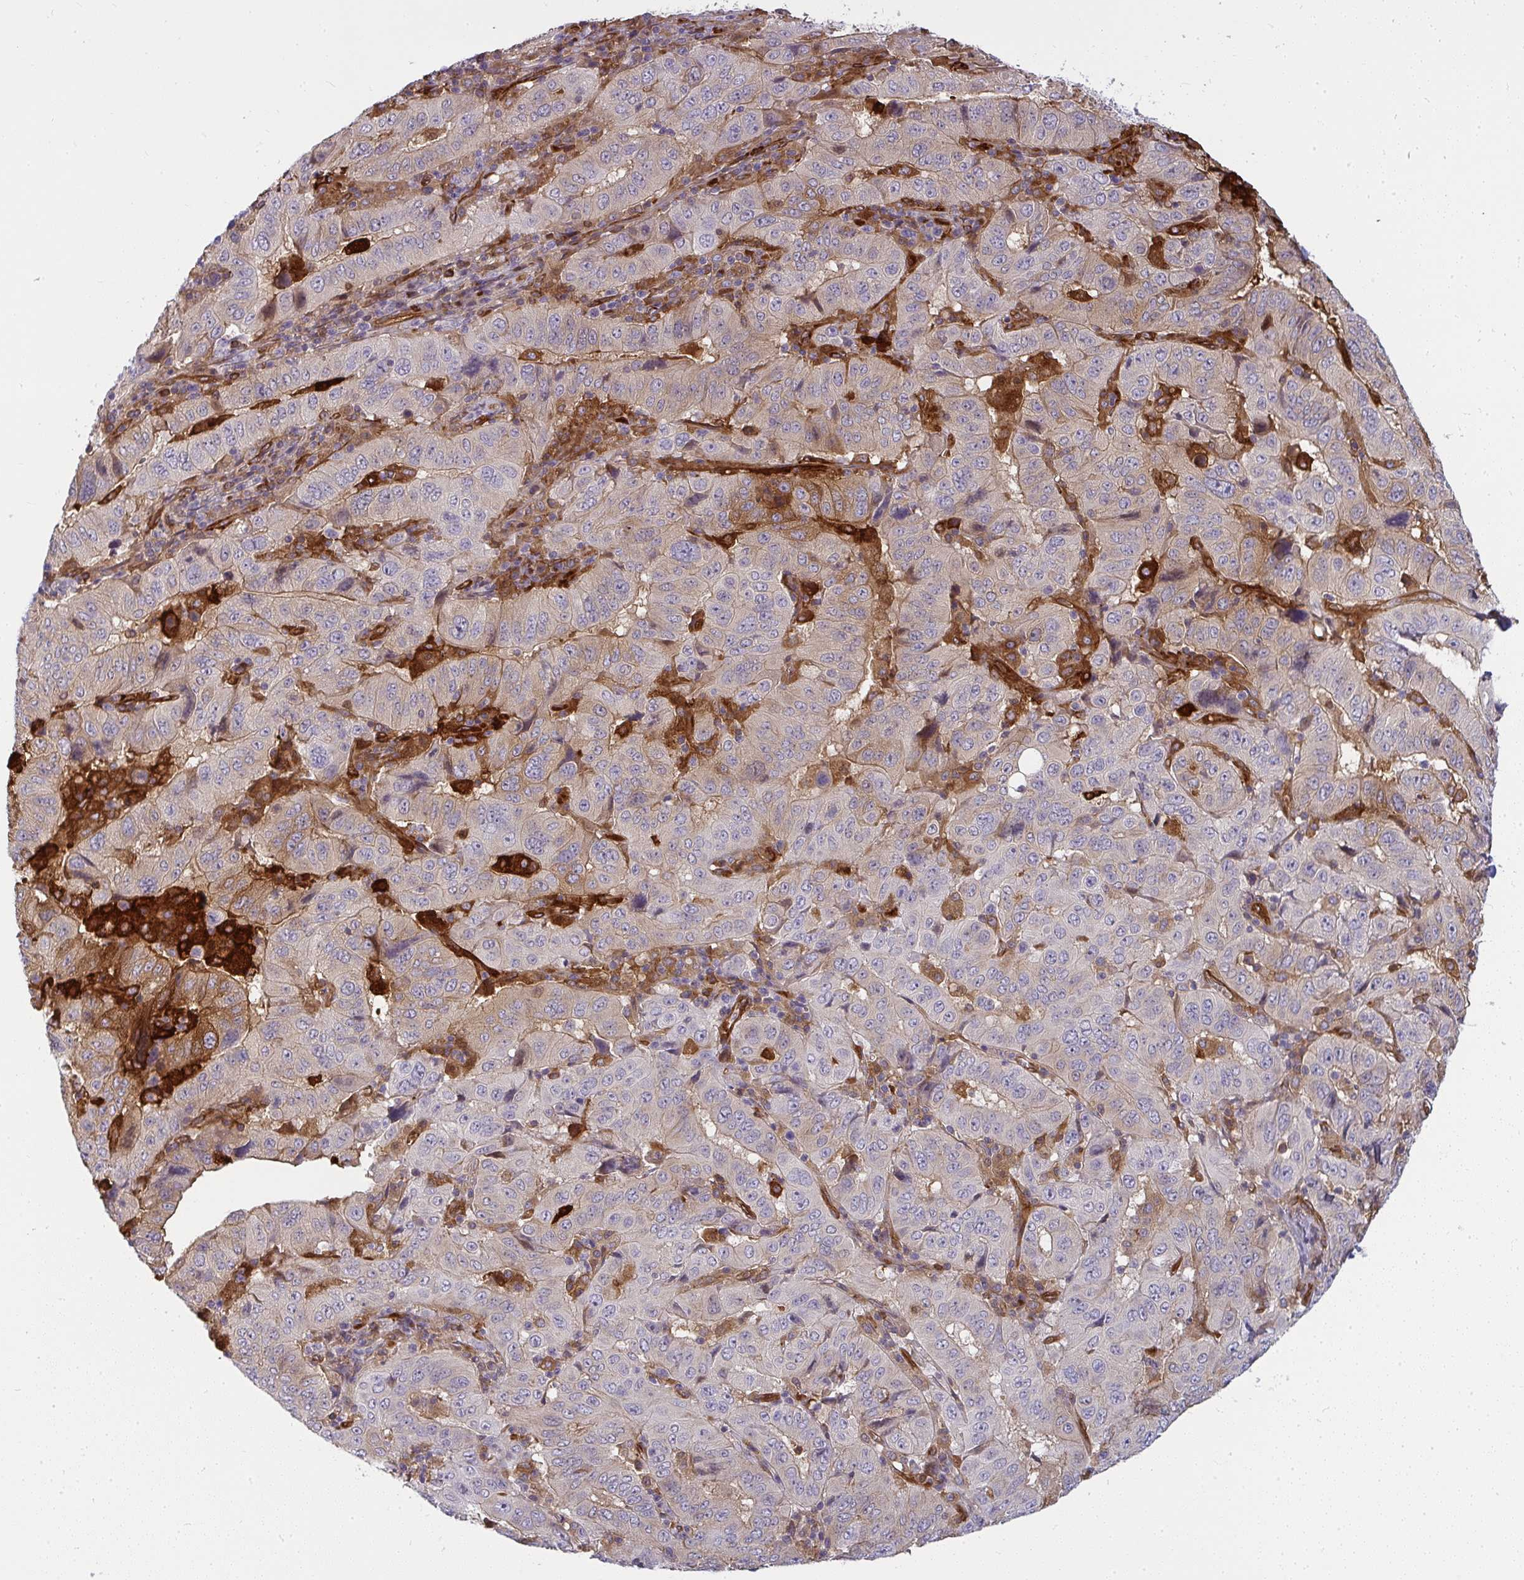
{"staining": {"intensity": "moderate", "quantity": "<25%", "location": "cytoplasmic/membranous"}, "tissue": "pancreatic cancer", "cell_type": "Tumor cells", "image_type": "cancer", "snomed": [{"axis": "morphology", "description": "Adenocarcinoma, NOS"}, {"axis": "topography", "description": "Pancreas"}], "caption": "Protein staining of pancreatic adenocarcinoma tissue displays moderate cytoplasmic/membranous positivity in about <25% of tumor cells.", "gene": "IFIT3", "patient": {"sex": "male", "age": 63}}